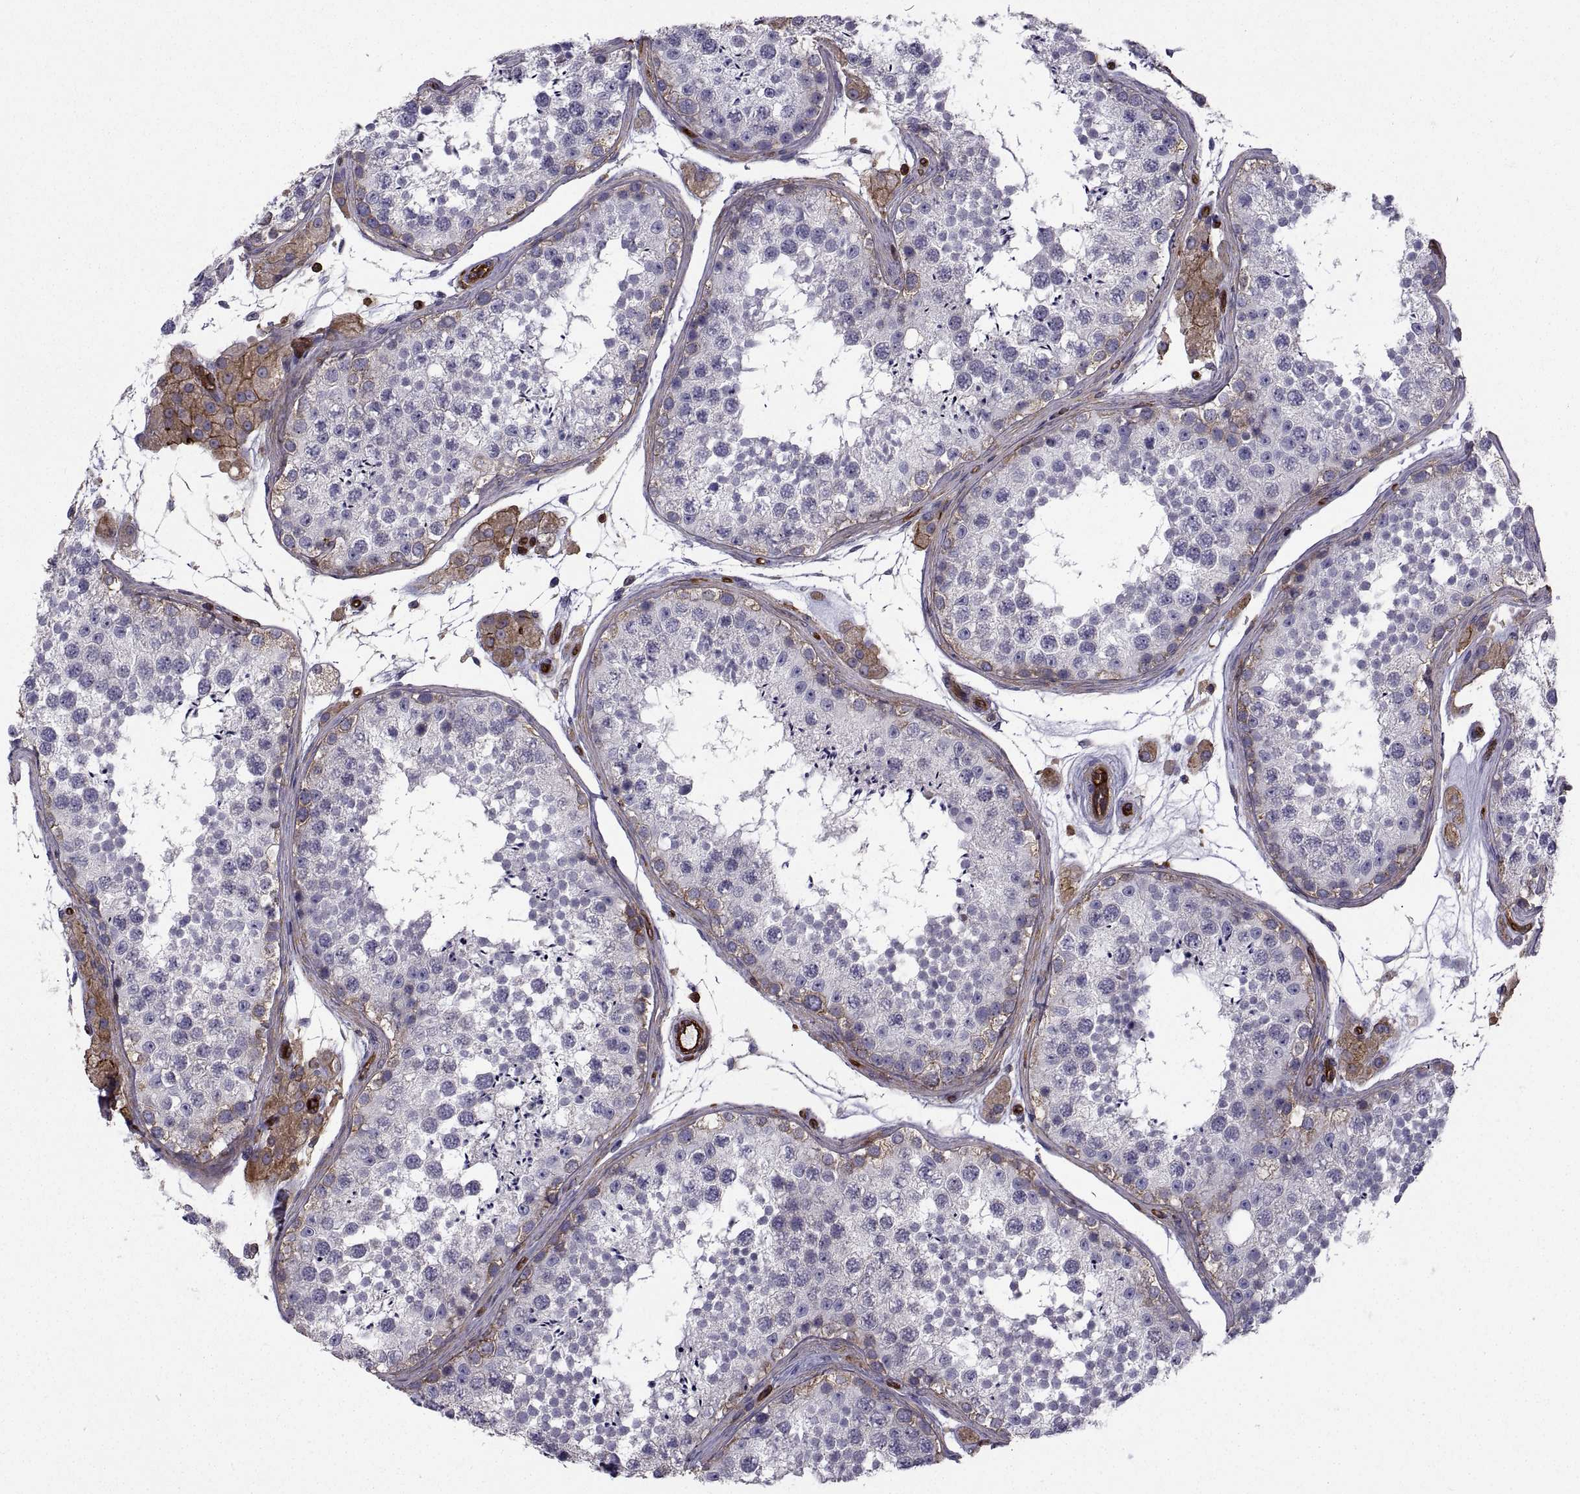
{"staining": {"intensity": "moderate", "quantity": "<25%", "location": "cytoplasmic/membranous"}, "tissue": "testis", "cell_type": "Cells in seminiferous ducts", "image_type": "normal", "snomed": [{"axis": "morphology", "description": "Normal tissue, NOS"}, {"axis": "topography", "description": "Testis"}], "caption": "Protein expression by IHC reveals moderate cytoplasmic/membranous staining in about <25% of cells in seminiferous ducts in benign testis. Immunohistochemistry stains the protein of interest in brown and the nuclei are stained blue.", "gene": "MYH9", "patient": {"sex": "male", "age": 41}}